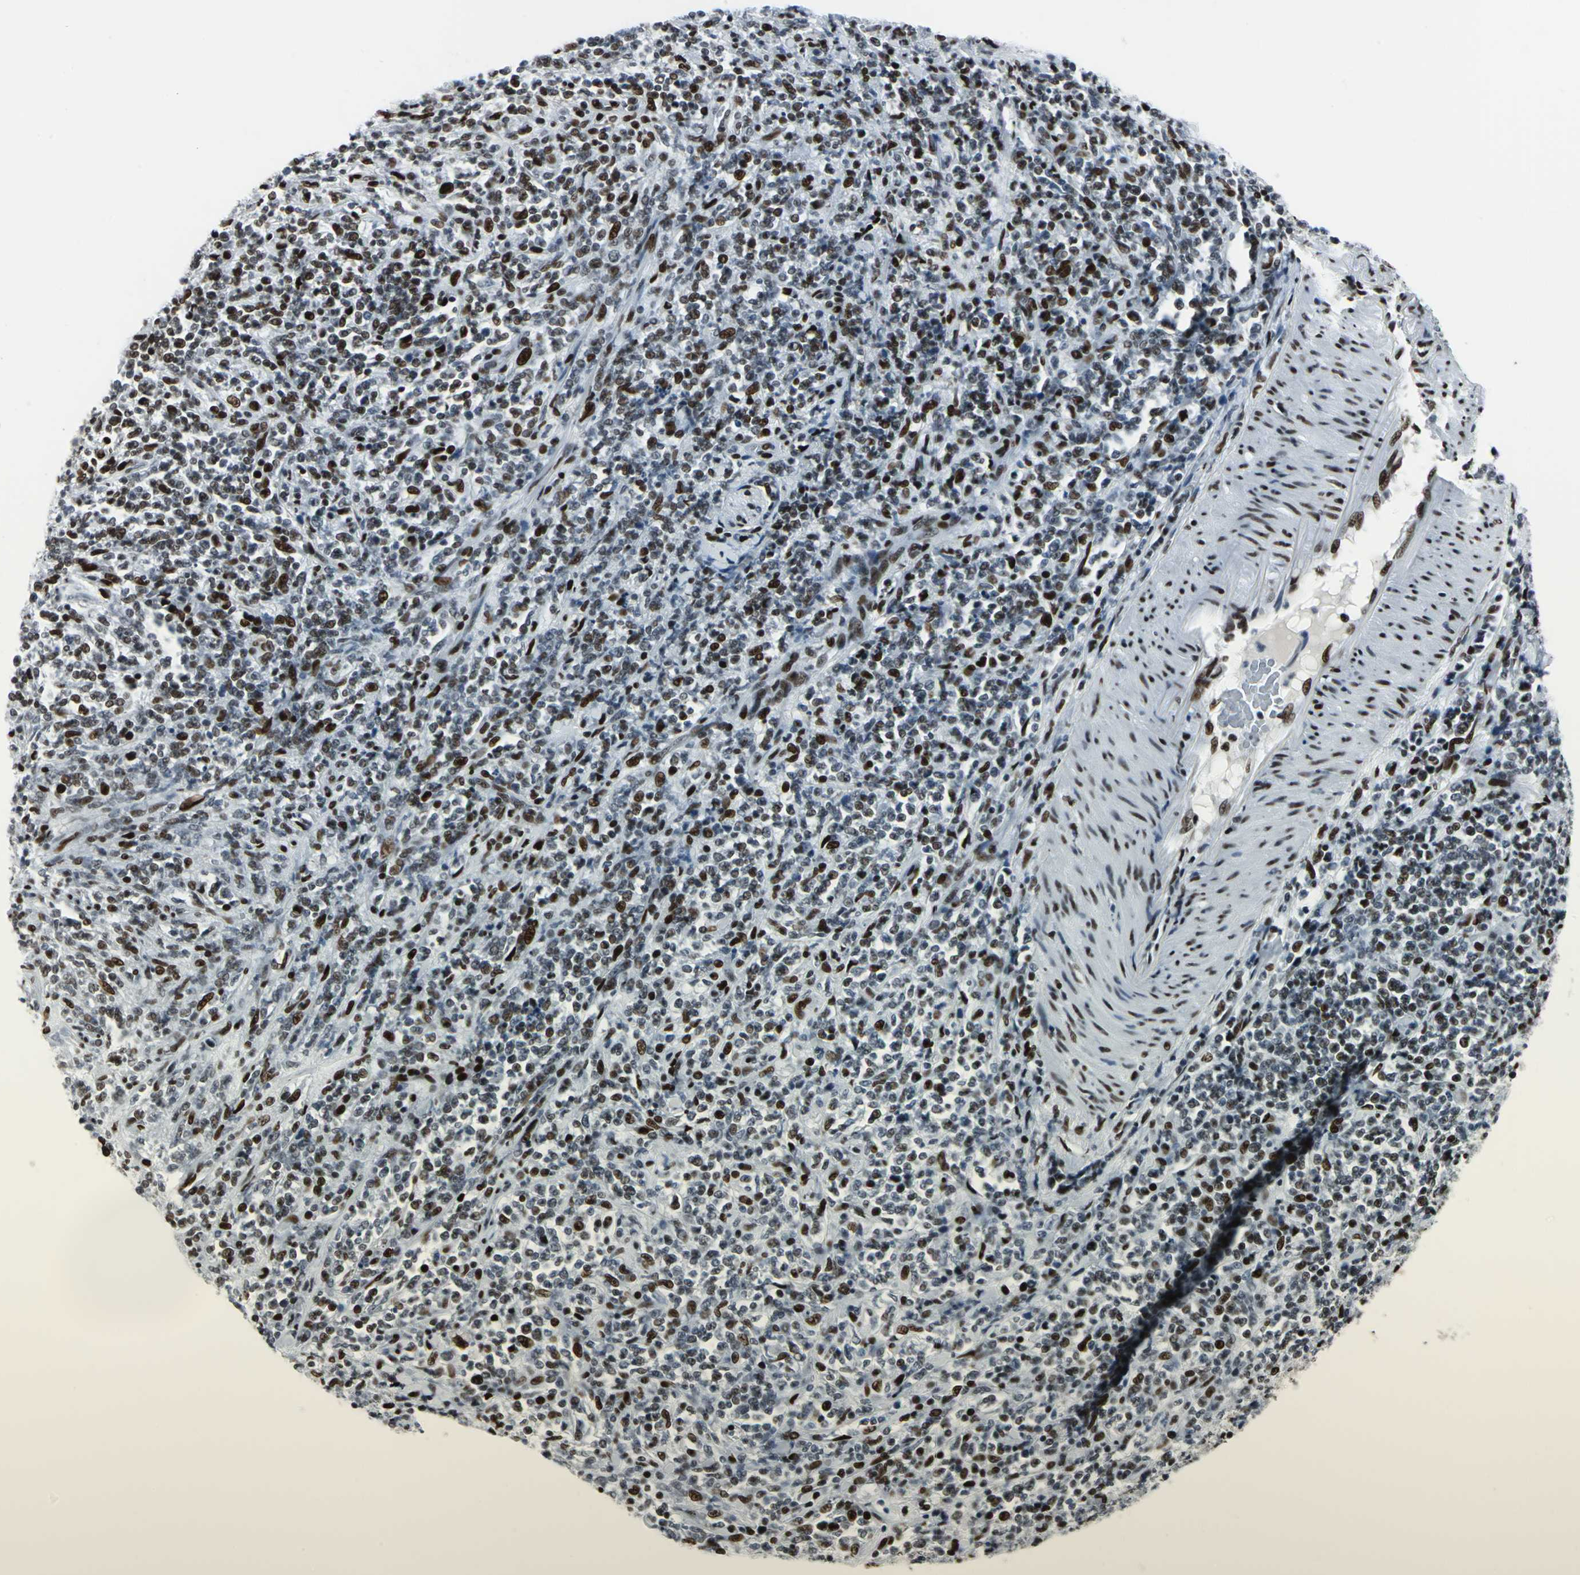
{"staining": {"intensity": "strong", "quantity": "25%-75%", "location": "nuclear"}, "tissue": "lymphoma", "cell_type": "Tumor cells", "image_type": "cancer", "snomed": [{"axis": "morphology", "description": "Malignant lymphoma, non-Hodgkin's type, High grade"}, {"axis": "topography", "description": "Soft tissue"}], "caption": "Immunohistochemistry of malignant lymphoma, non-Hodgkin's type (high-grade) exhibits high levels of strong nuclear staining in approximately 25%-75% of tumor cells.", "gene": "HDAC2", "patient": {"sex": "male", "age": 18}}